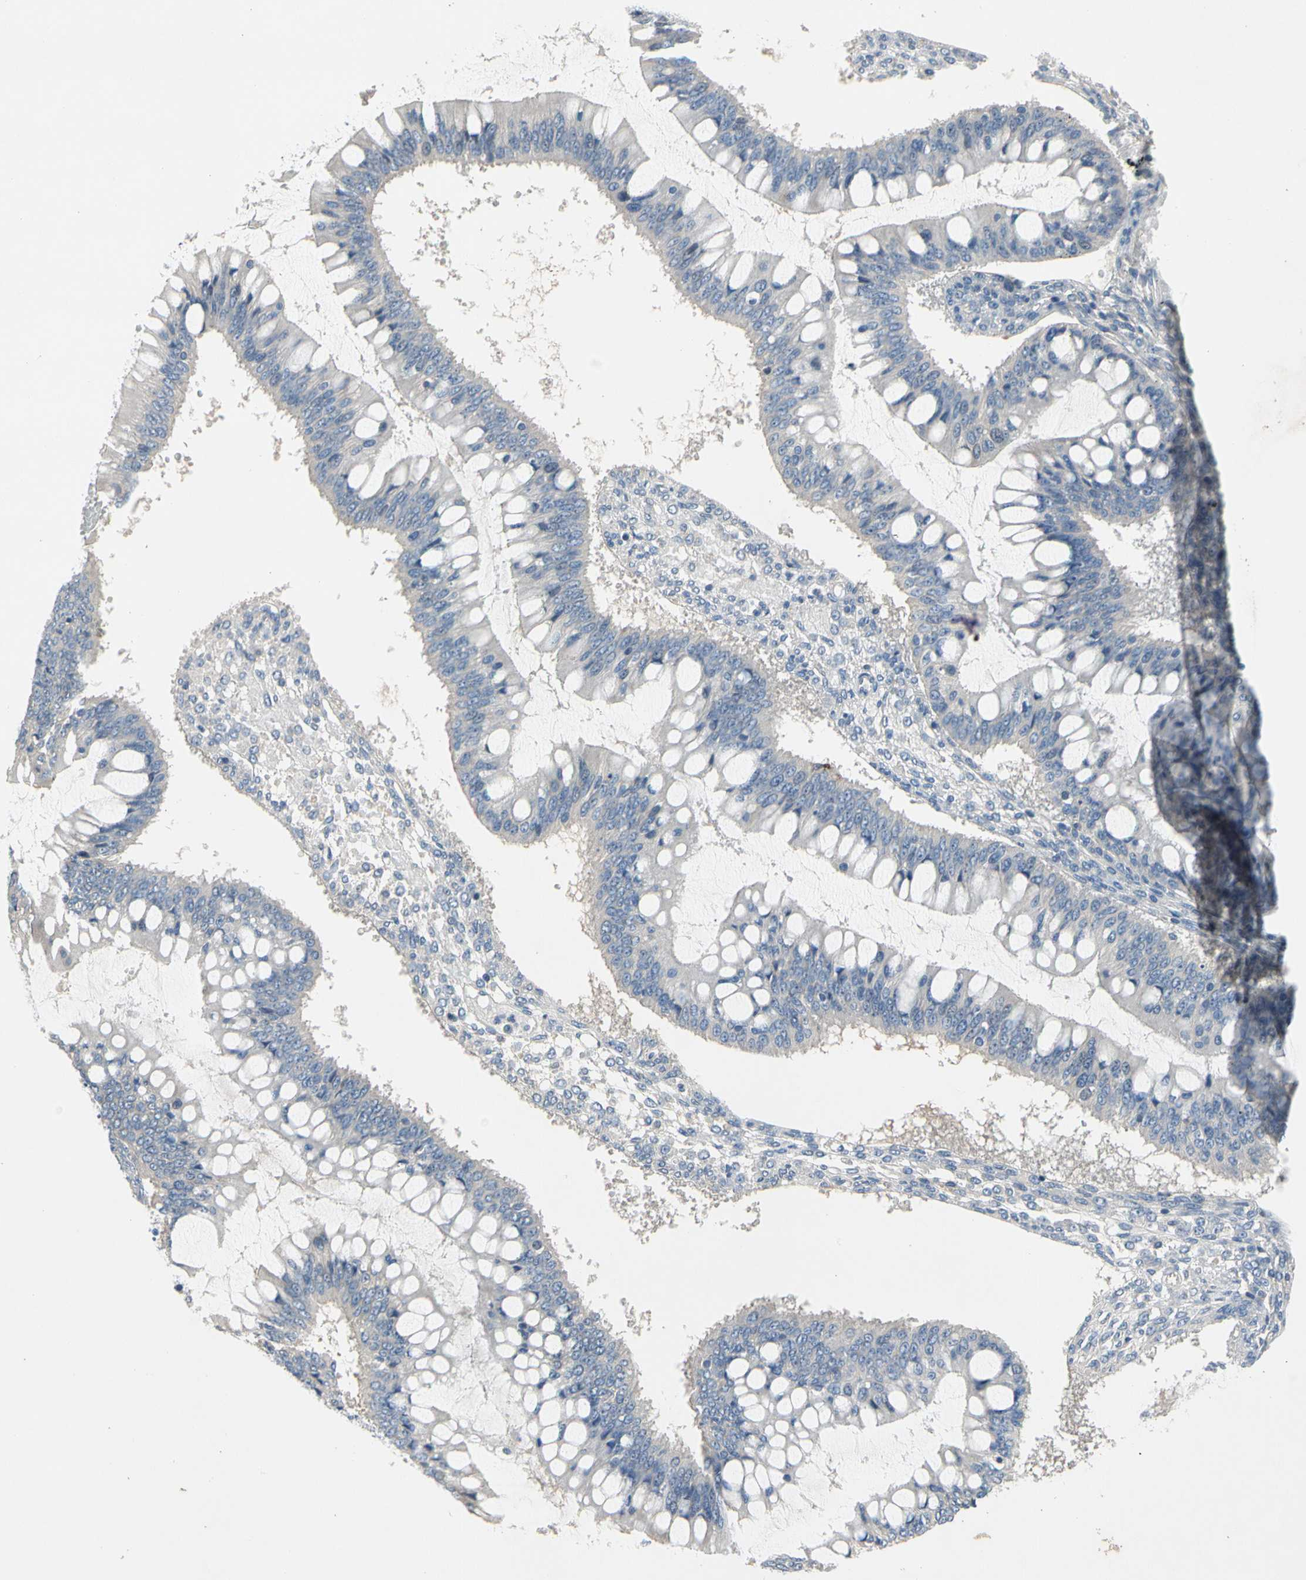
{"staining": {"intensity": "negative", "quantity": "none", "location": "none"}, "tissue": "ovarian cancer", "cell_type": "Tumor cells", "image_type": "cancer", "snomed": [{"axis": "morphology", "description": "Cystadenocarcinoma, mucinous, NOS"}, {"axis": "topography", "description": "Ovary"}], "caption": "Human ovarian mucinous cystadenocarcinoma stained for a protein using immunohistochemistry (IHC) demonstrates no staining in tumor cells.", "gene": "GAS6", "patient": {"sex": "female", "age": 73}}